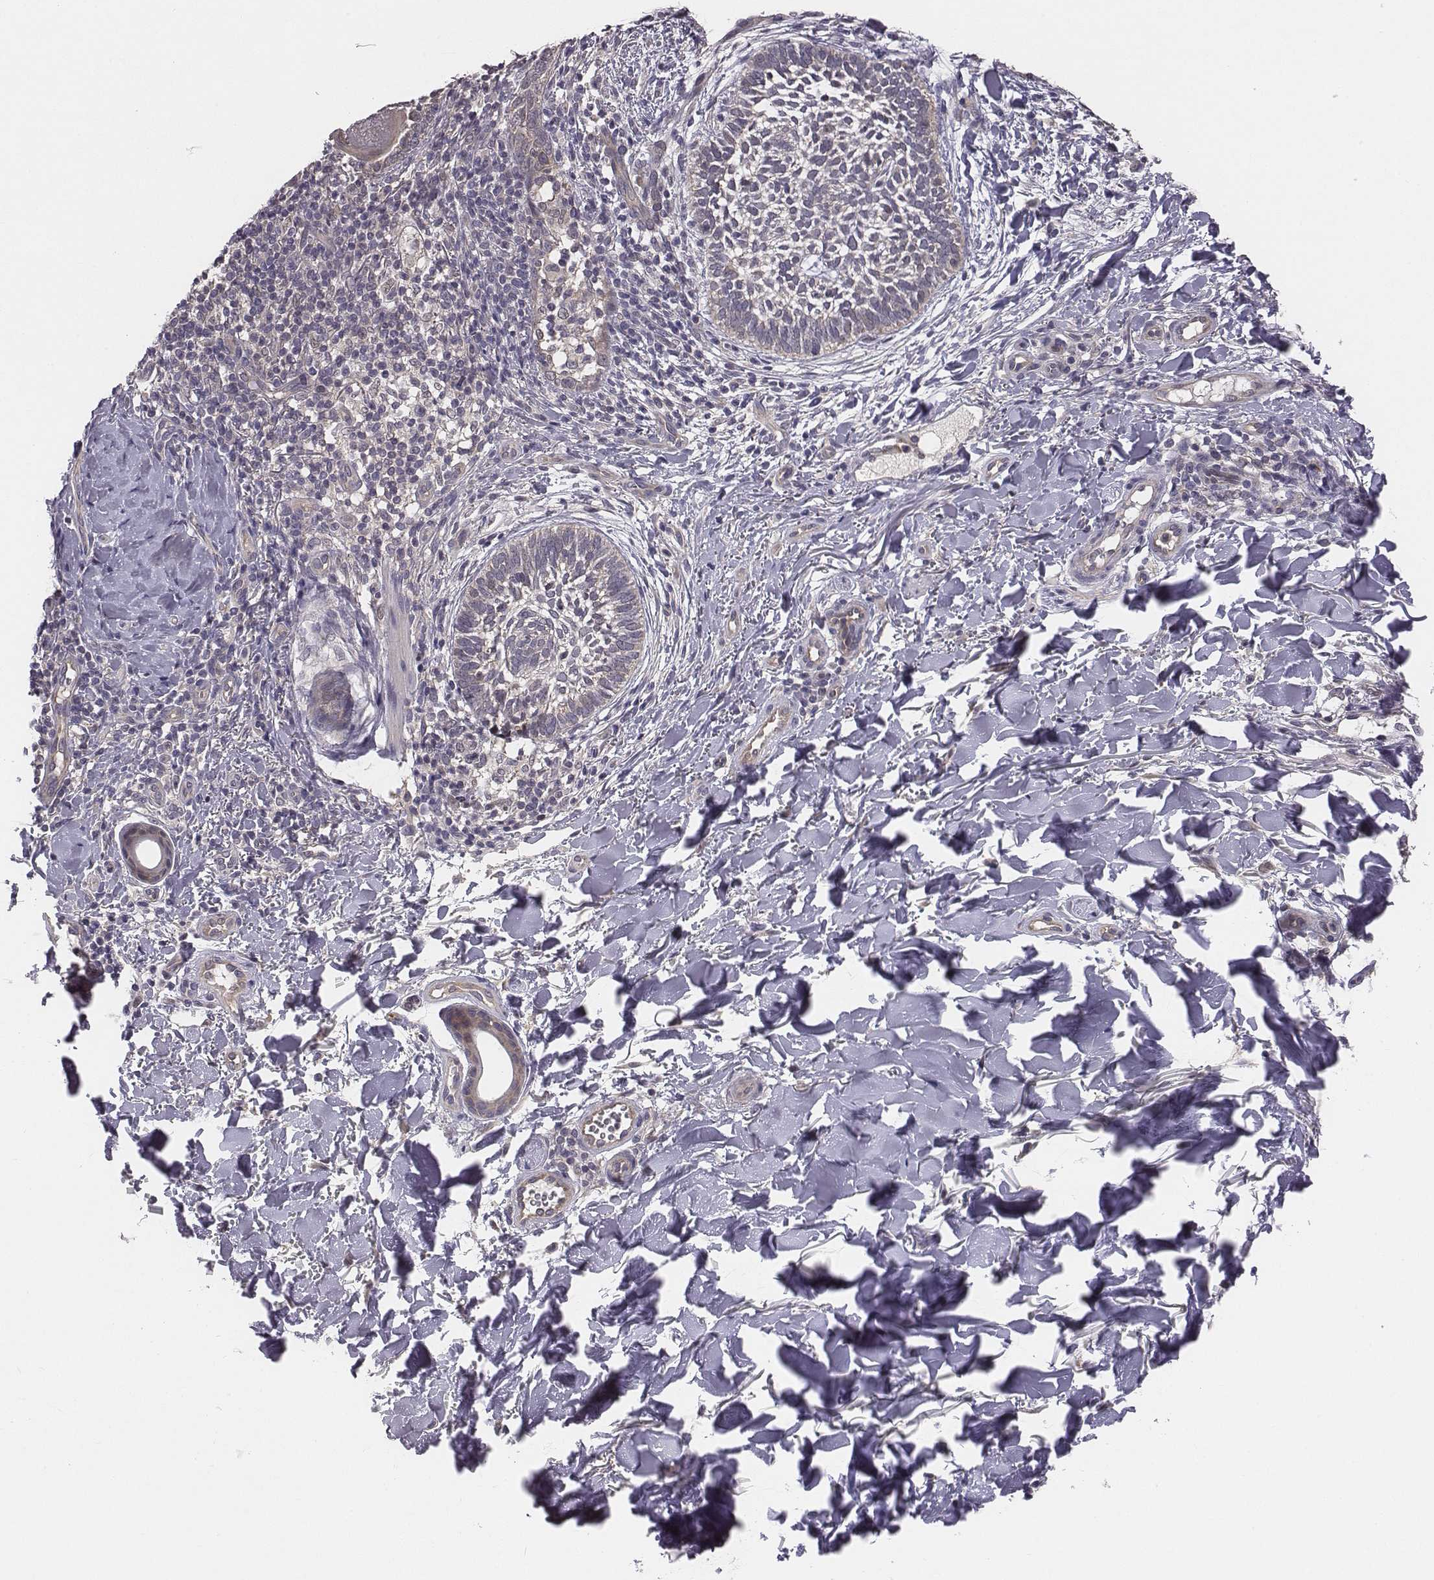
{"staining": {"intensity": "negative", "quantity": "none", "location": "none"}, "tissue": "skin cancer", "cell_type": "Tumor cells", "image_type": "cancer", "snomed": [{"axis": "morphology", "description": "Normal tissue, NOS"}, {"axis": "morphology", "description": "Basal cell carcinoma"}, {"axis": "topography", "description": "Skin"}], "caption": "Tumor cells are negative for brown protein staining in basal cell carcinoma (skin).", "gene": "SMURF2", "patient": {"sex": "male", "age": 46}}